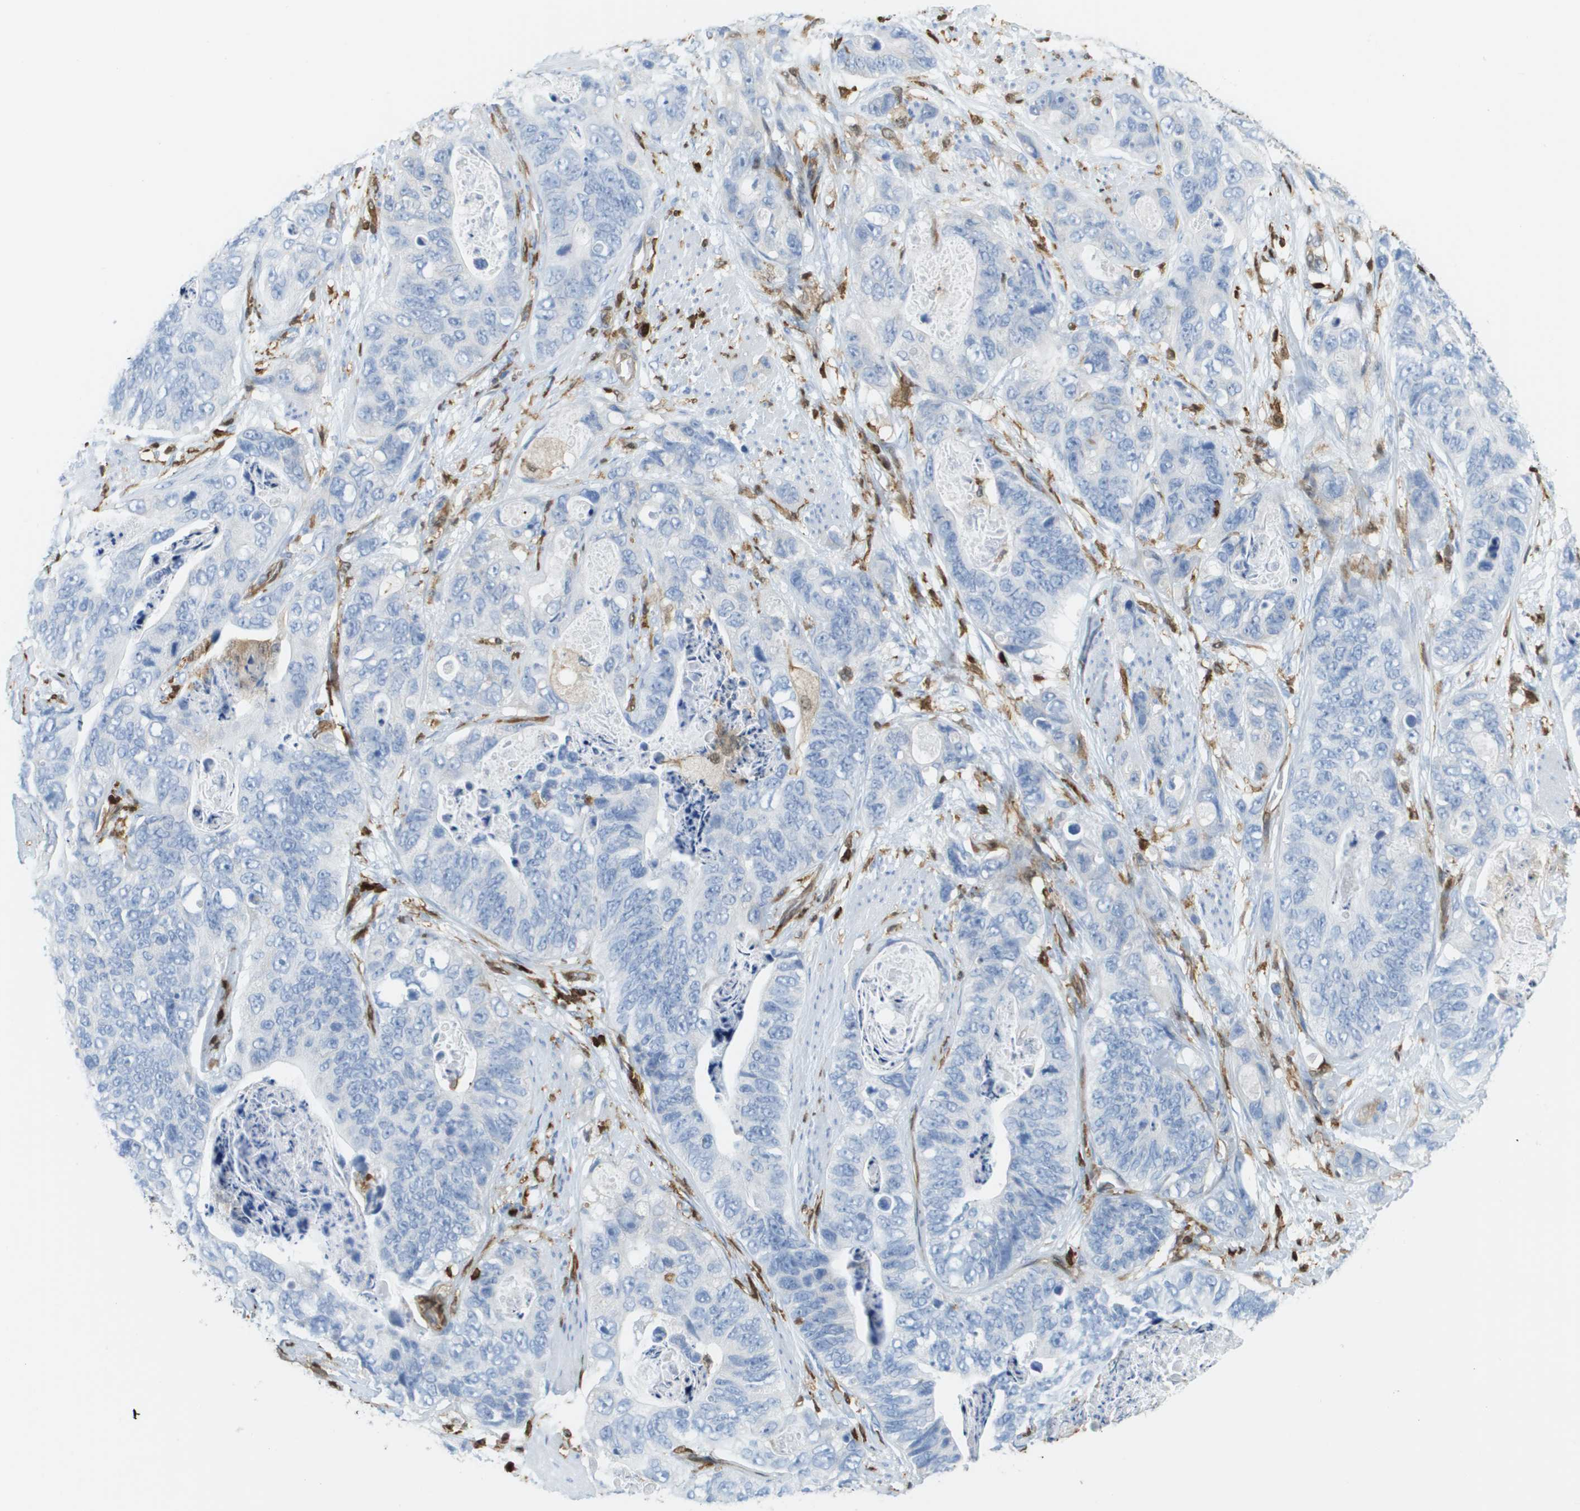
{"staining": {"intensity": "negative", "quantity": "none", "location": "none"}, "tissue": "stomach cancer", "cell_type": "Tumor cells", "image_type": "cancer", "snomed": [{"axis": "morphology", "description": "Adenocarcinoma, NOS"}, {"axis": "topography", "description": "Stomach"}], "caption": "Immunohistochemistry image of human stomach cancer (adenocarcinoma) stained for a protein (brown), which exhibits no expression in tumor cells.", "gene": "DOCK5", "patient": {"sex": "female", "age": 89}}